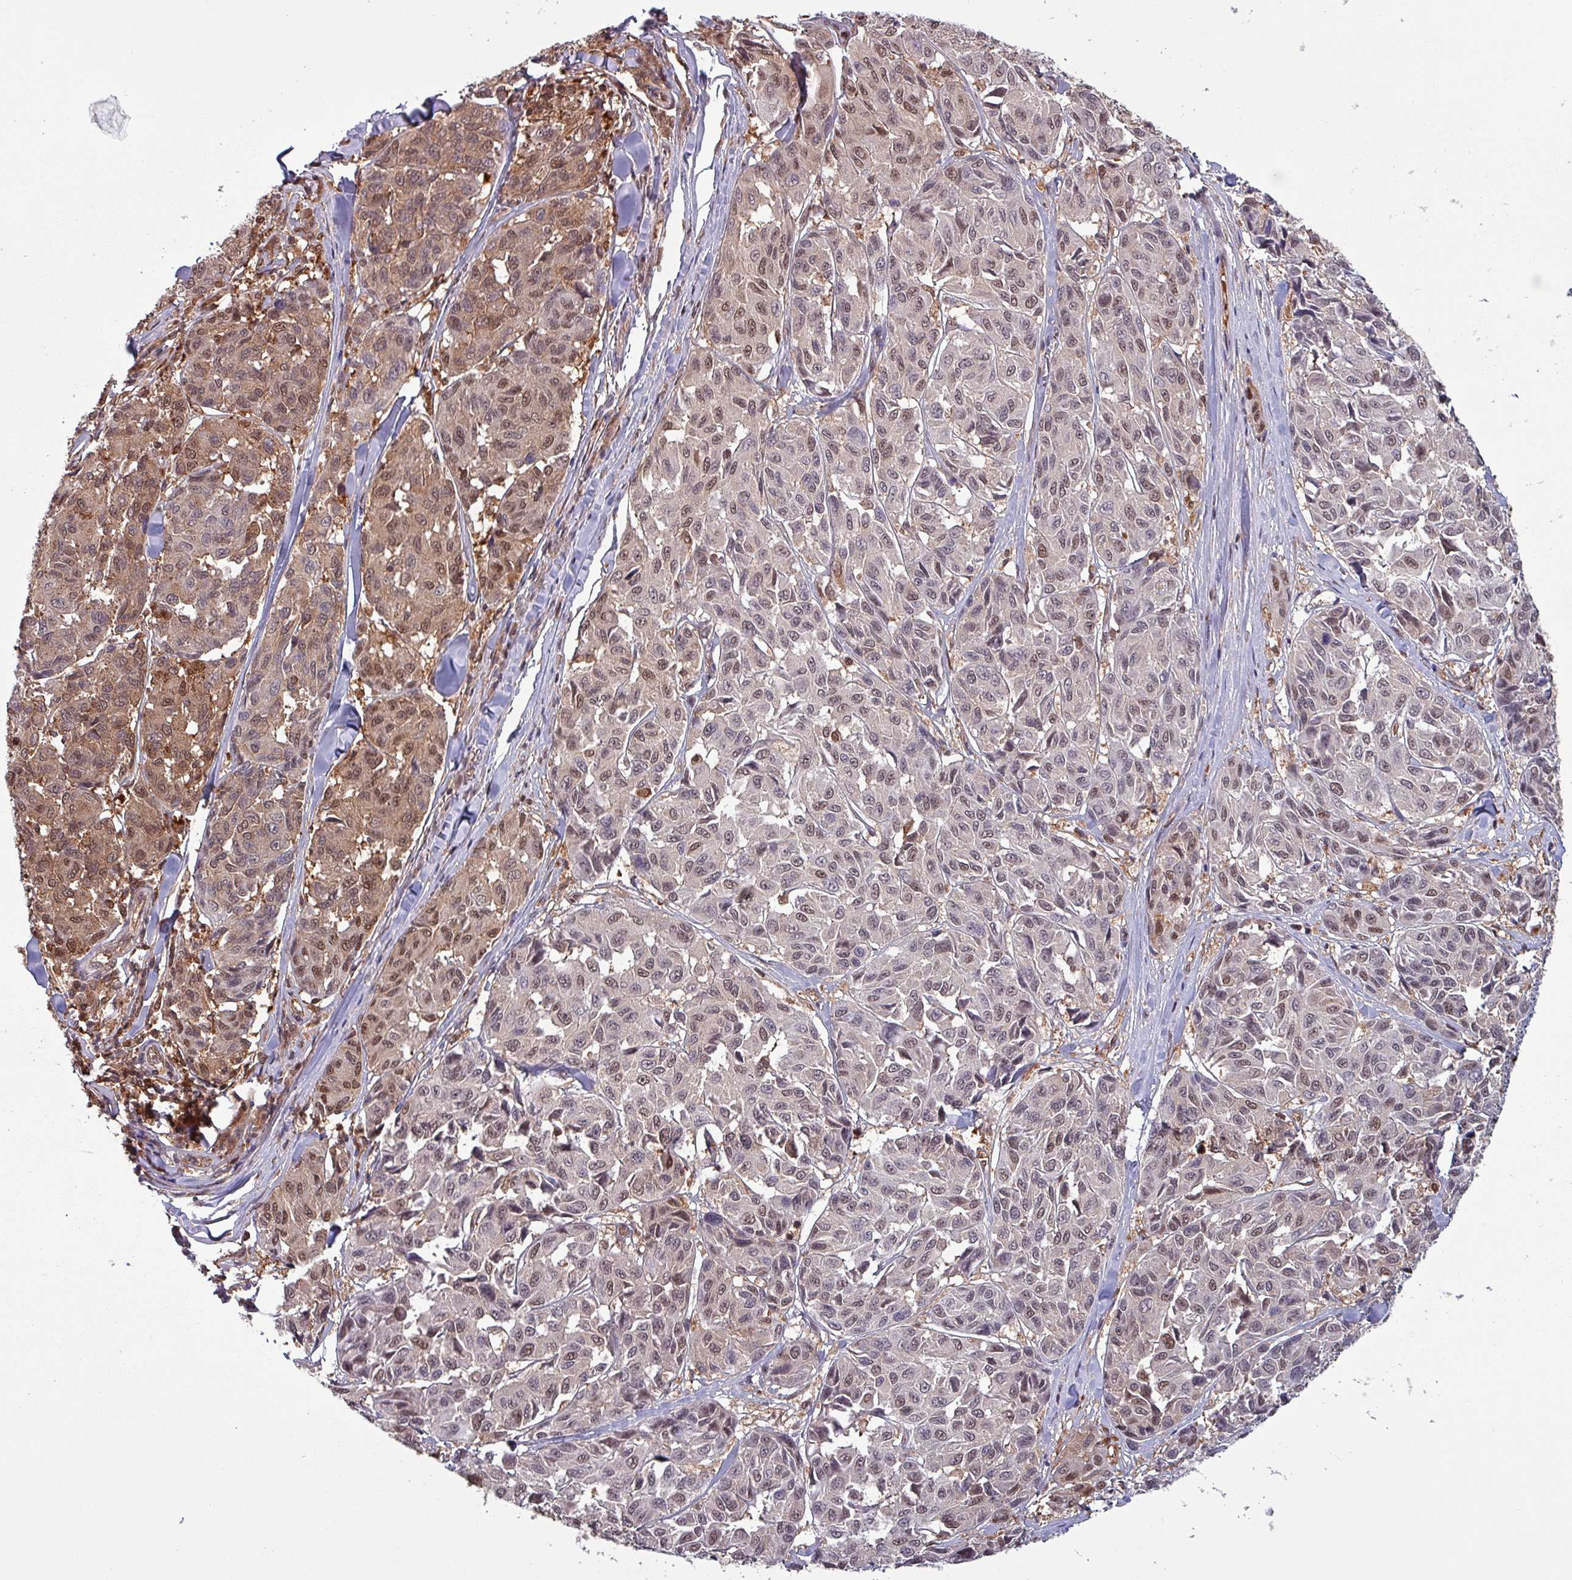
{"staining": {"intensity": "weak", "quantity": ">75%", "location": "cytoplasmic/membranous,nuclear"}, "tissue": "melanoma", "cell_type": "Tumor cells", "image_type": "cancer", "snomed": [{"axis": "morphology", "description": "Malignant melanoma, NOS"}, {"axis": "topography", "description": "Skin"}], "caption": "Melanoma stained with a brown dye exhibits weak cytoplasmic/membranous and nuclear positive positivity in about >75% of tumor cells.", "gene": "PSMB8", "patient": {"sex": "female", "age": 66}}